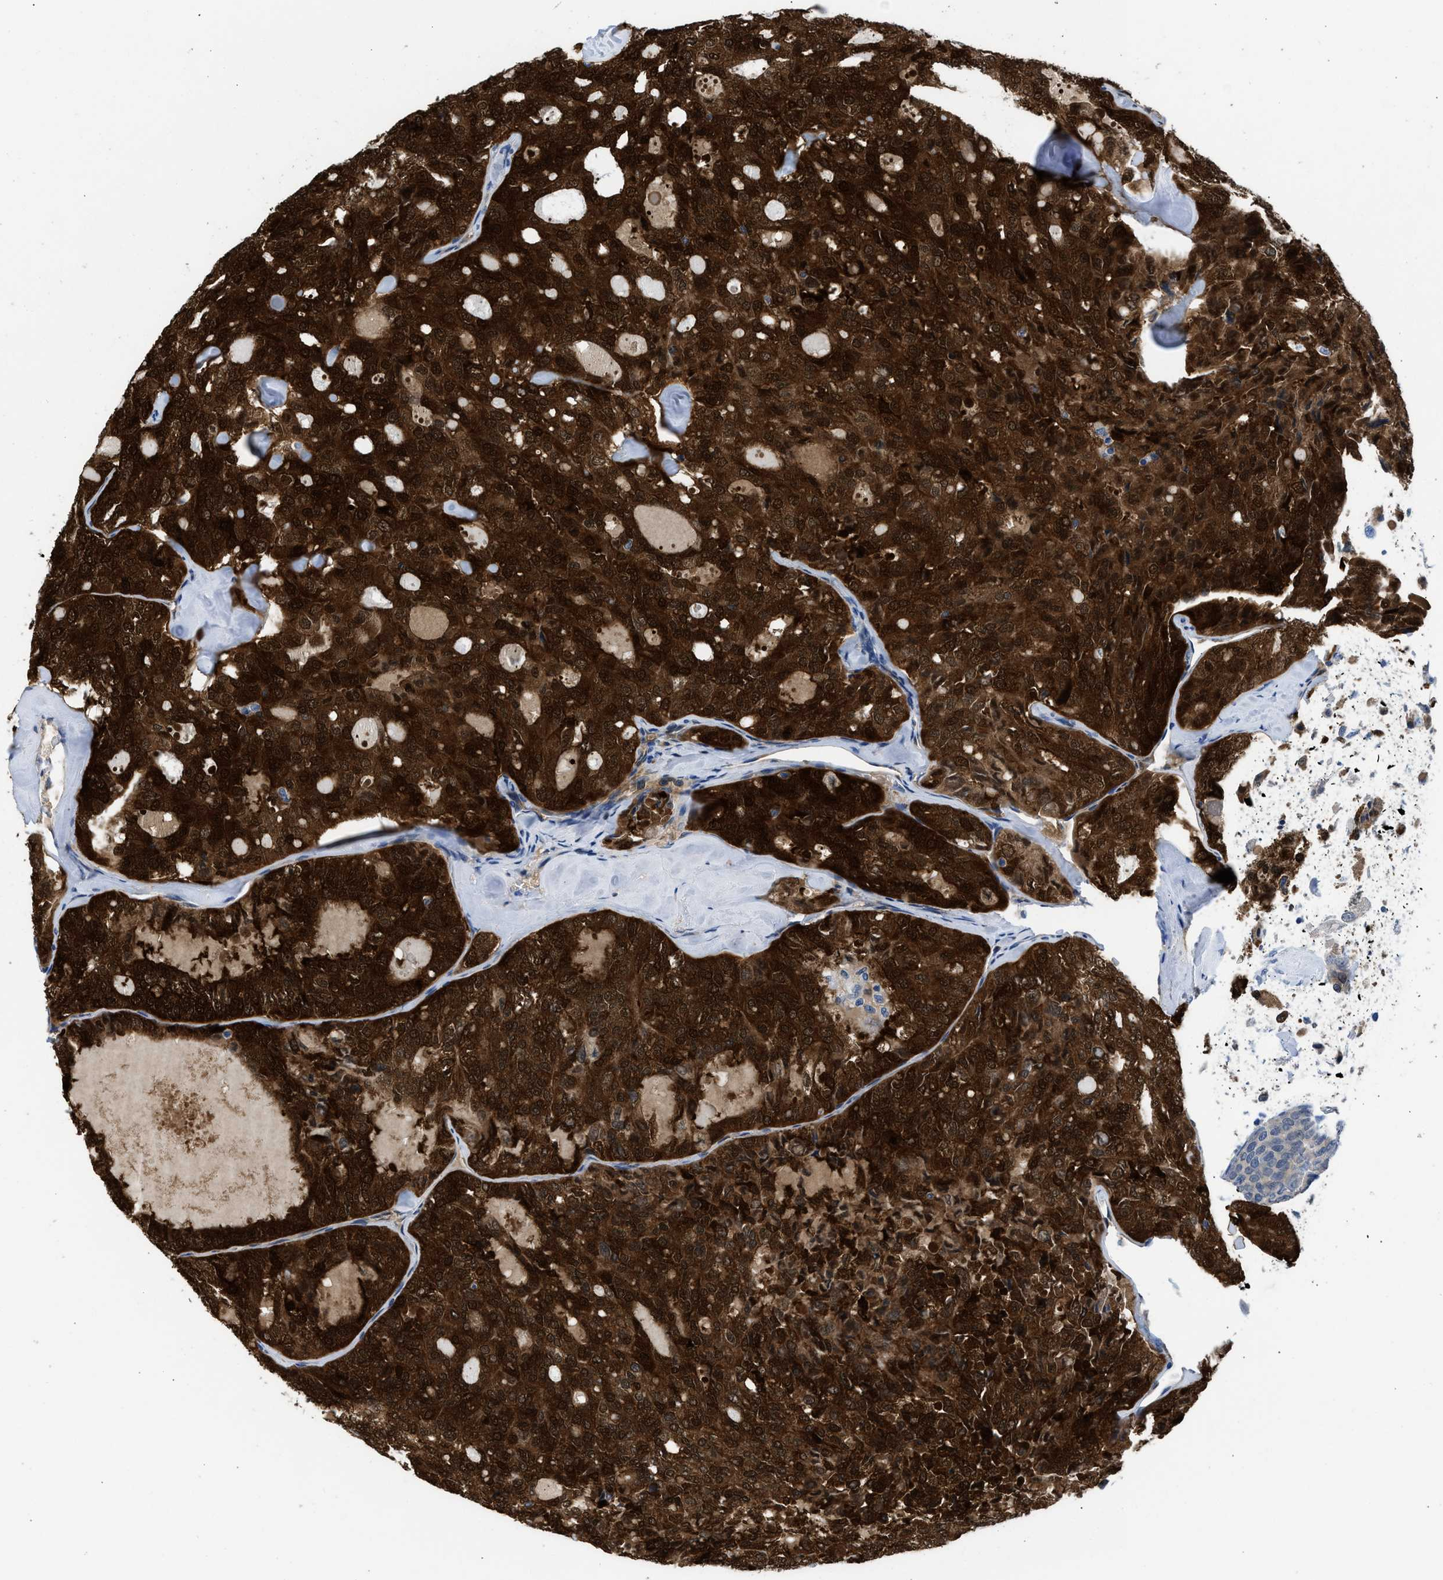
{"staining": {"intensity": "strong", "quantity": ">75%", "location": "cytoplasmic/membranous,nuclear"}, "tissue": "thyroid cancer", "cell_type": "Tumor cells", "image_type": "cancer", "snomed": [{"axis": "morphology", "description": "Follicular adenoma carcinoma, NOS"}, {"axis": "topography", "description": "Thyroid gland"}], "caption": "High-power microscopy captured an IHC micrograph of follicular adenoma carcinoma (thyroid), revealing strong cytoplasmic/membranous and nuclear expression in approximately >75% of tumor cells. (Brightfield microscopy of DAB IHC at high magnification).", "gene": "CBR1", "patient": {"sex": "male", "age": 75}}